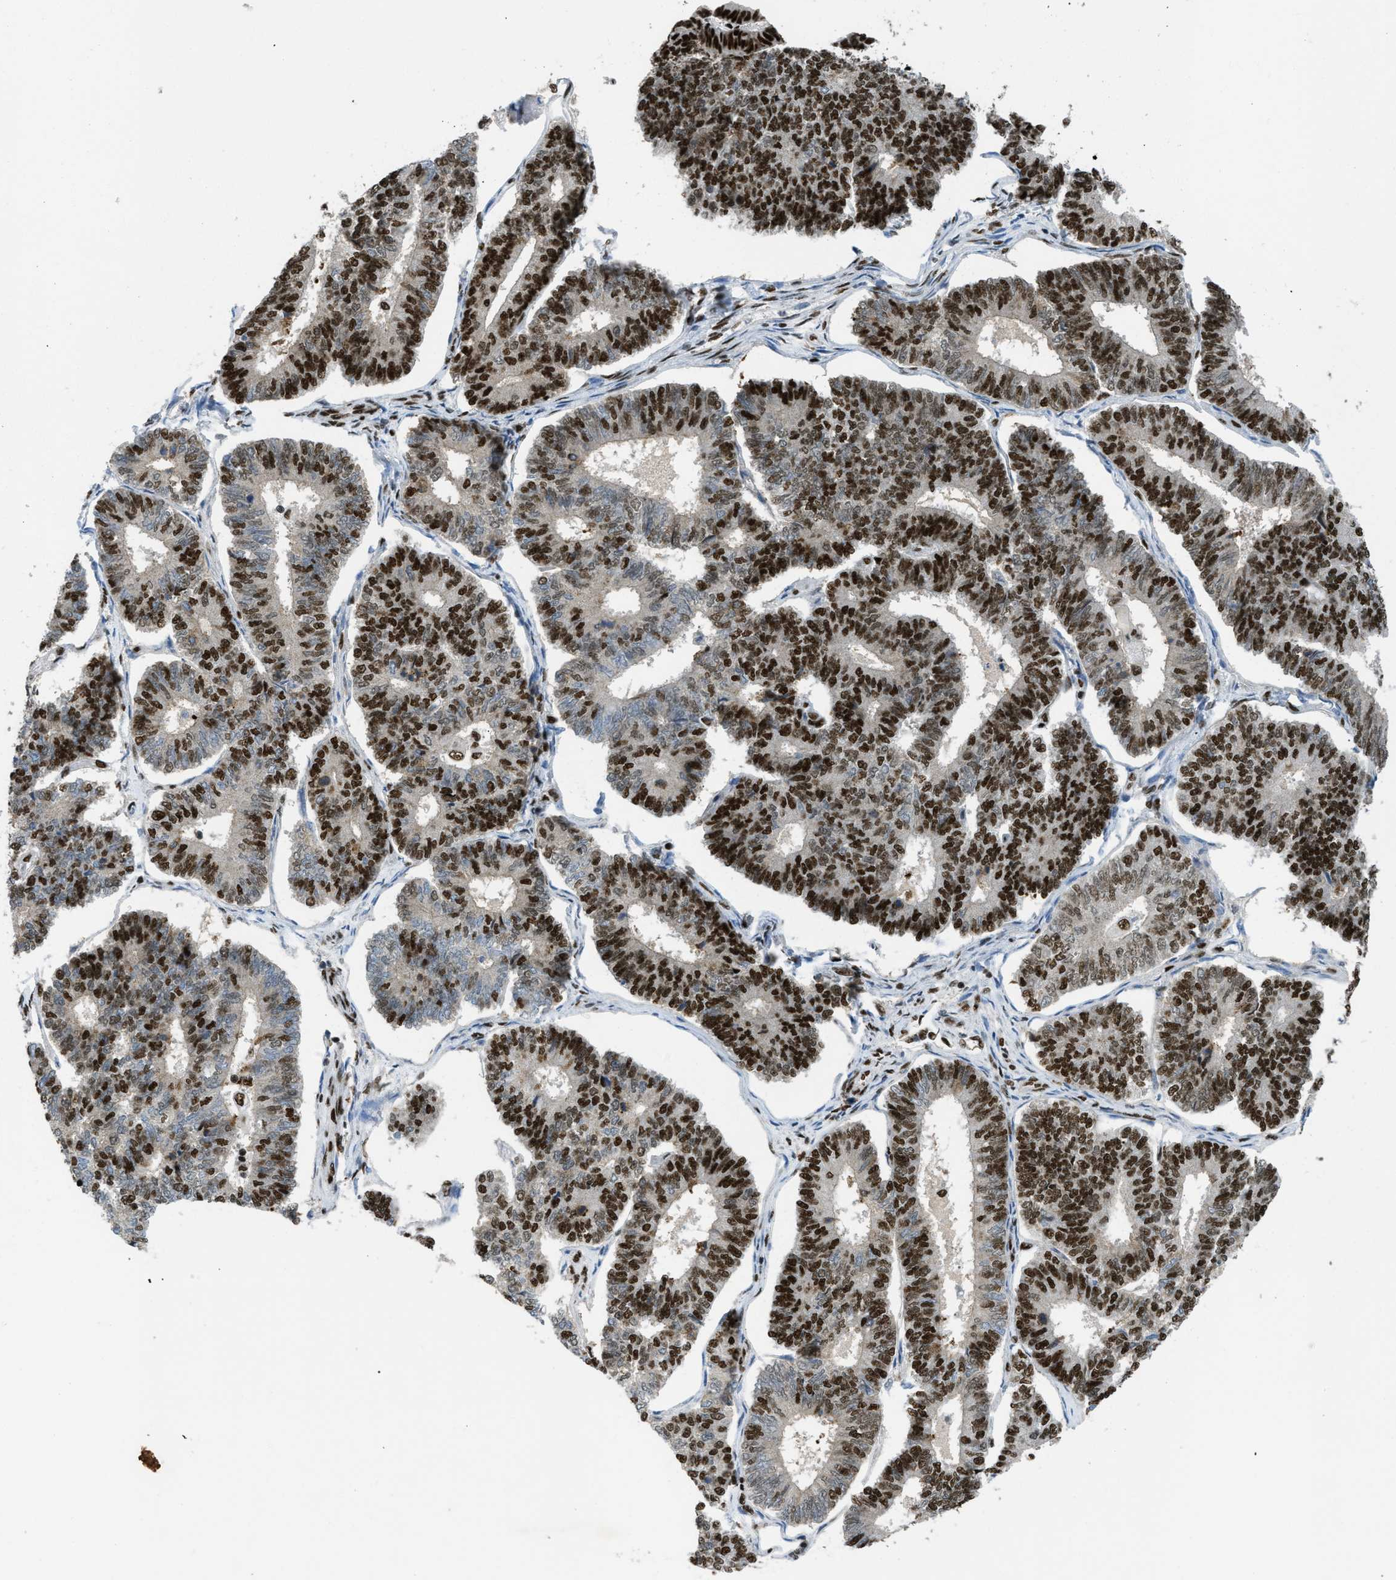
{"staining": {"intensity": "strong", "quantity": ">75%", "location": "nuclear"}, "tissue": "endometrial cancer", "cell_type": "Tumor cells", "image_type": "cancer", "snomed": [{"axis": "morphology", "description": "Adenocarcinoma, NOS"}, {"axis": "topography", "description": "Endometrium"}], "caption": "IHC (DAB) staining of human endometrial adenocarcinoma reveals strong nuclear protein expression in about >75% of tumor cells.", "gene": "SCAF4", "patient": {"sex": "female", "age": 70}}